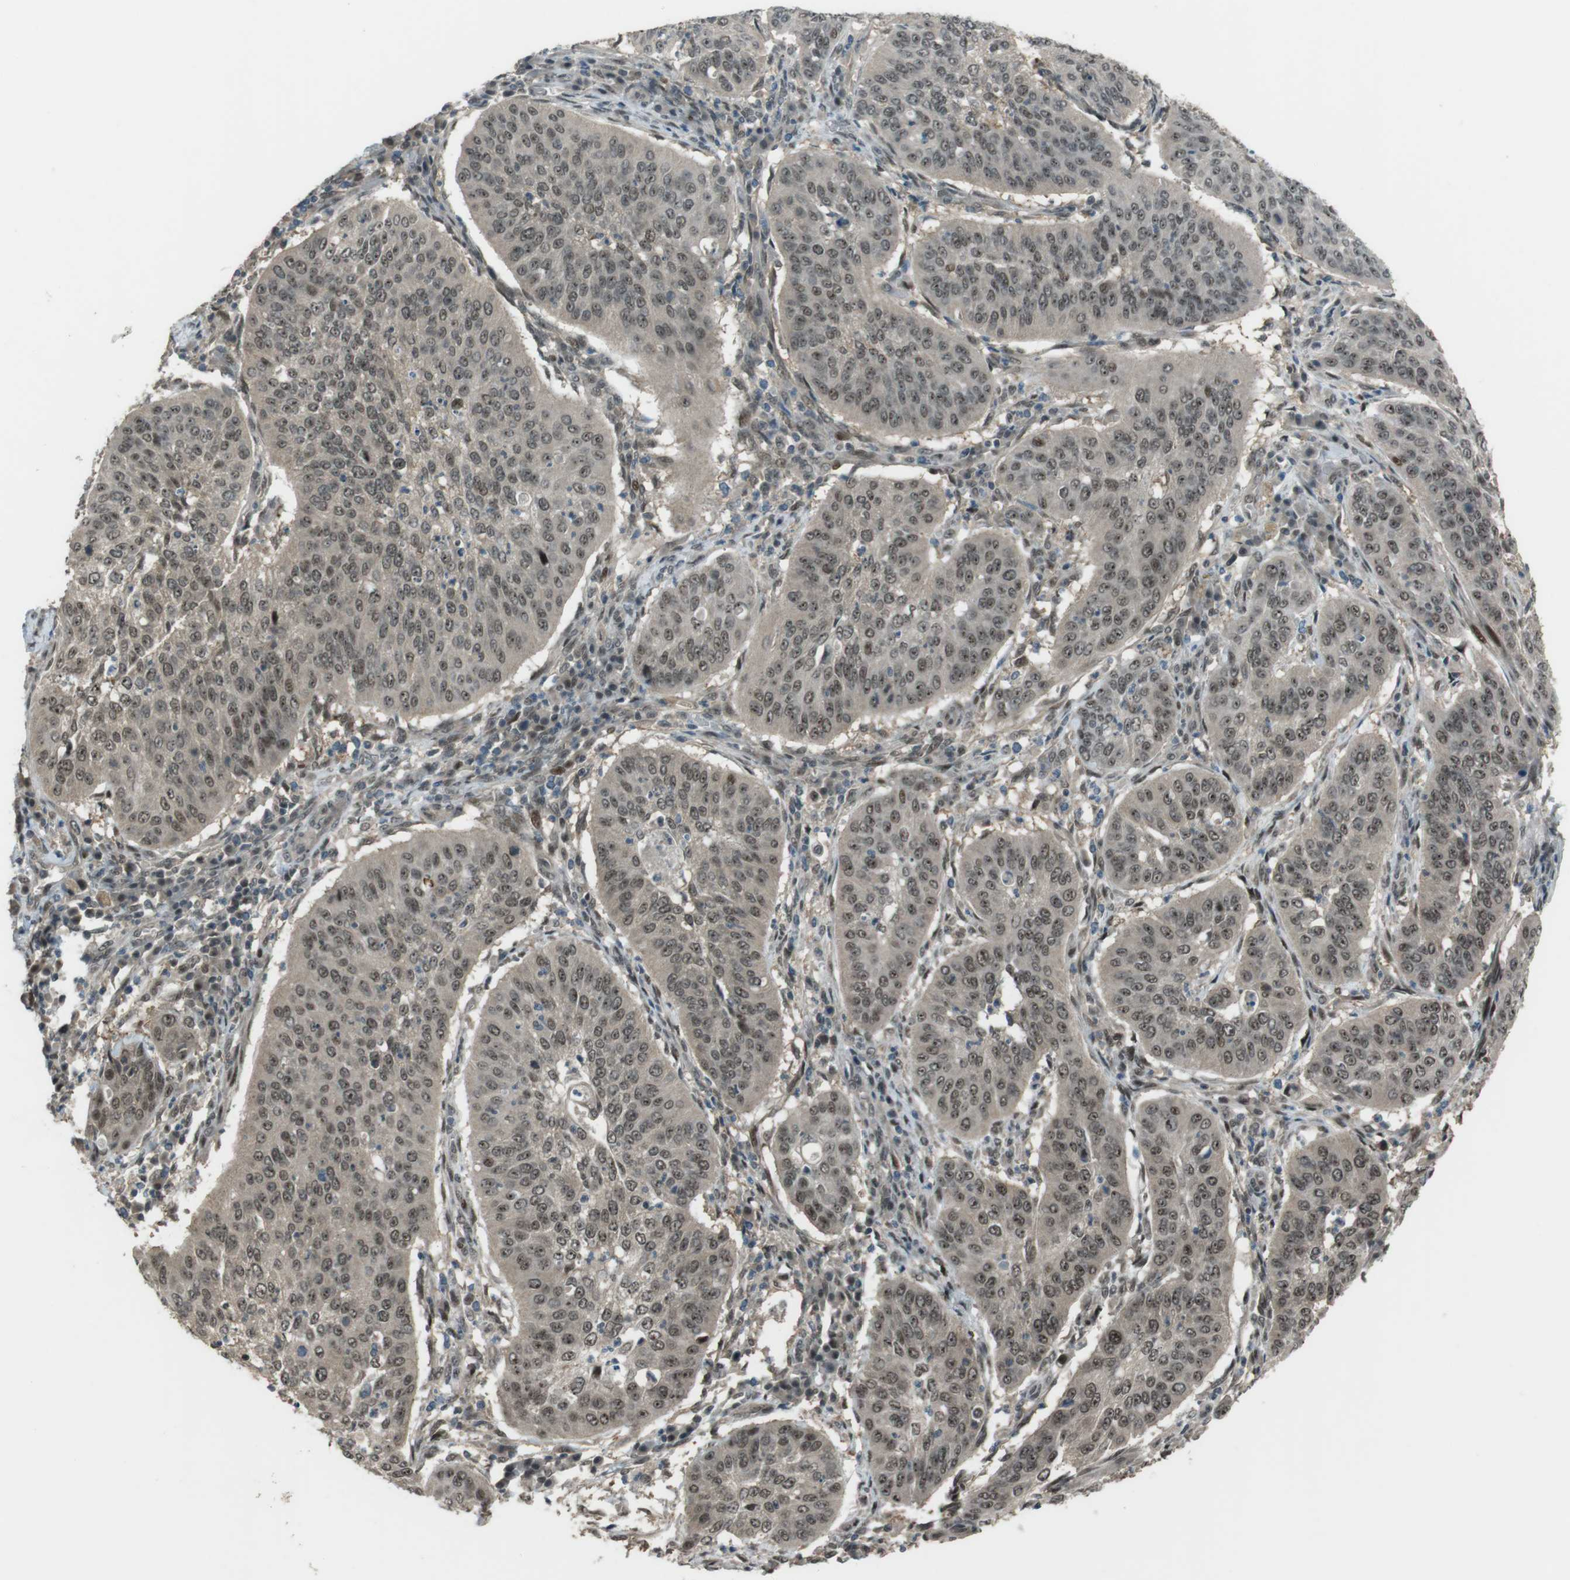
{"staining": {"intensity": "weak", "quantity": ">75%", "location": "cytoplasmic/membranous,nuclear"}, "tissue": "cervical cancer", "cell_type": "Tumor cells", "image_type": "cancer", "snomed": [{"axis": "morphology", "description": "Normal tissue, NOS"}, {"axis": "morphology", "description": "Squamous cell carcinoma, NOS"}, {"axis": "topography", "description": "Cervix"}], "caption": "Cervical cancer (squamous cell carcinoma) was stained to show a protein in brown. There is low levels of weak cytoplasmic/membranous and nuclear expression in approximately >75% of tumor cells.", "gene": "SLITRK5", "patient": {"sex": "female", "age": 39}}